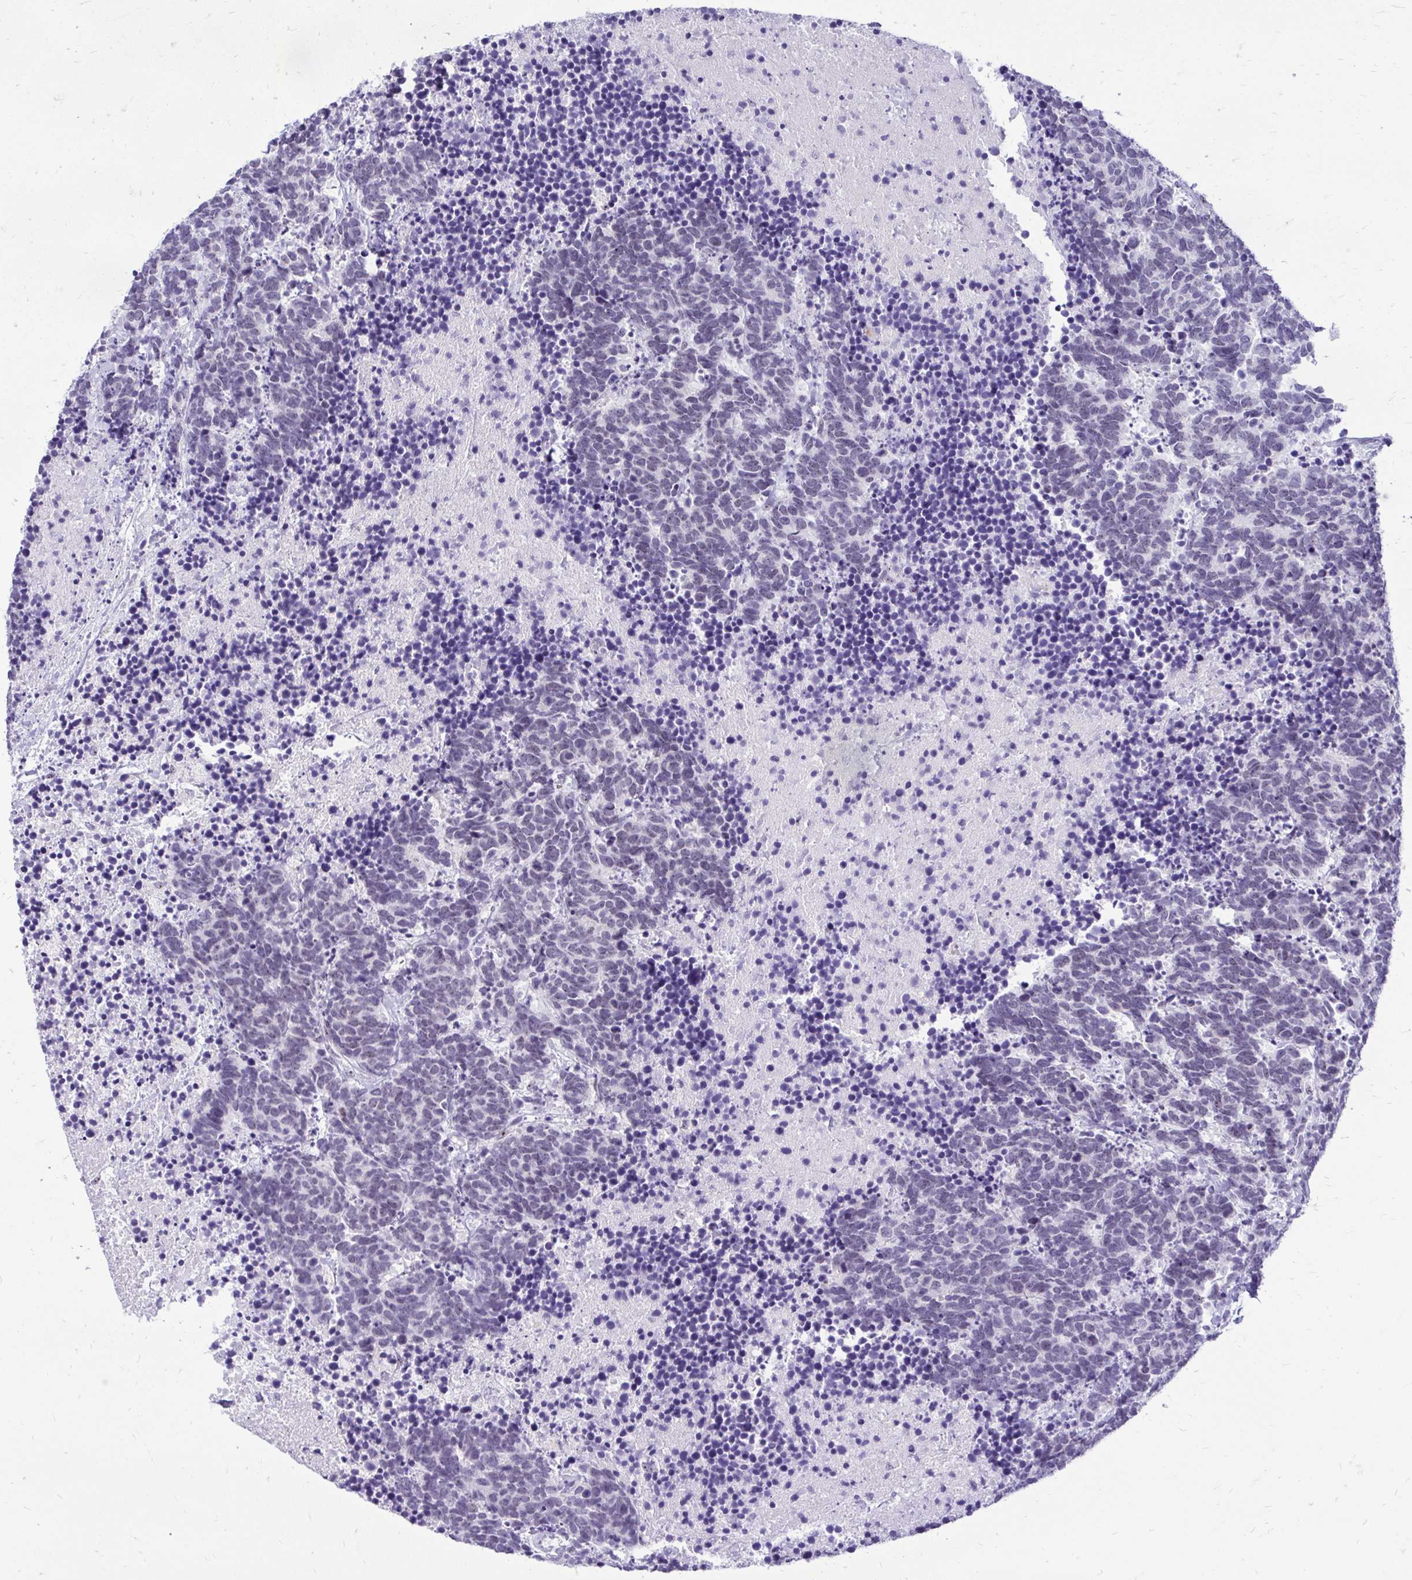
{"staining": {"intensity": "negative", "quantity": "none", "location": "none"}, "tissue": "carcinoid", "cell_type": "Tumor cells", "image_type": "cancer", "snomed": [{"axis": "morphology", "description": "Carcinoma, NOS"}, {"axis": "morphology", "description": "Carcinoid, malignant, NOS"}, {"axis": "topography", "description": "Prostate"}], "caption": "Tumor cells are negative for protein expression in human carcinoid.", "gene": "NIFK", "patient": {"sex": "male", "age": 57}}